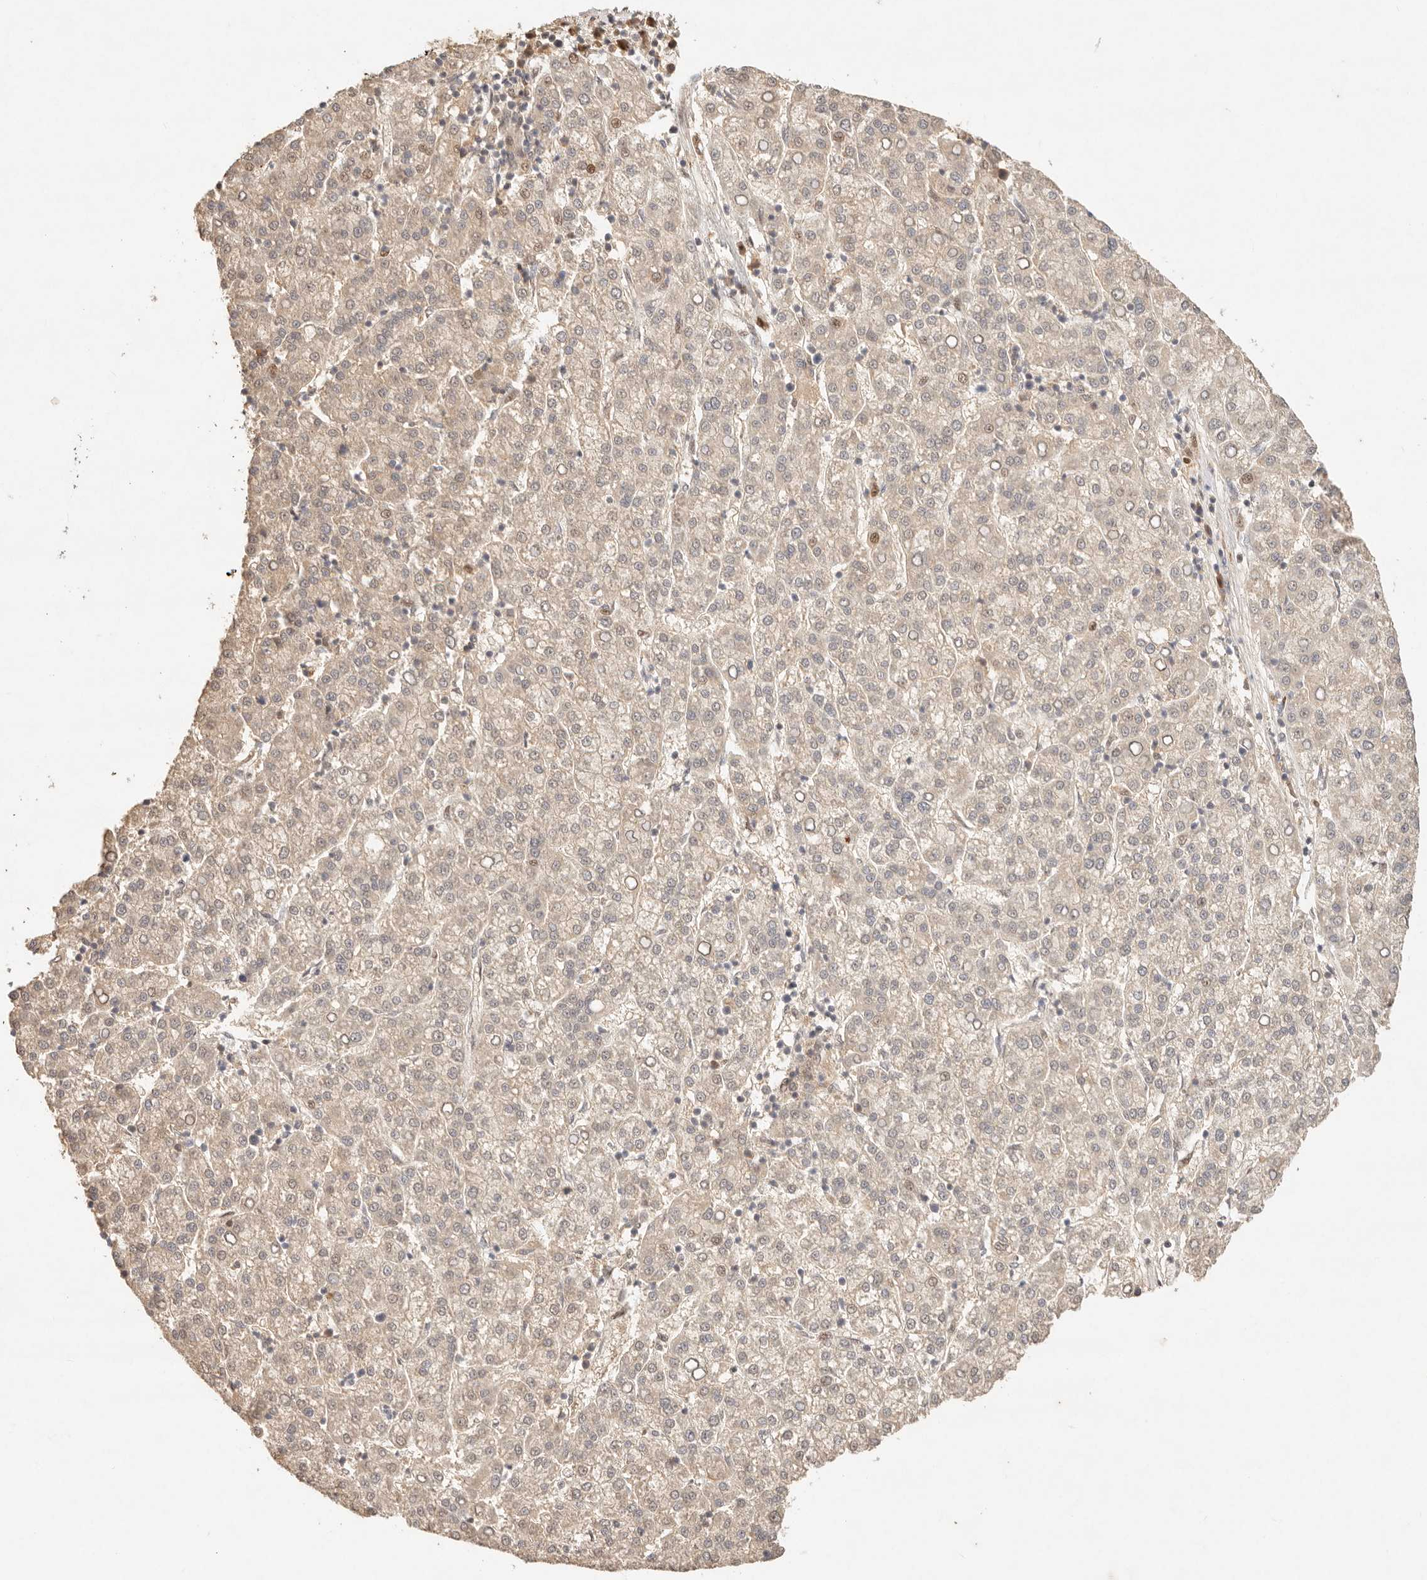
{"staining": {"intensity": "weak", "quantity": ">75%", "location": "cytoplasmic/membranous,nuclear"}, "tissue": "liver cancer", "cell_type": "Tumor cells", "image_type": "cancer", "snomed": [{"axis": "morphology", "description": "Carcinoma, Hepatocellular, NOS"}, {"axis": "topography", "description": "Liver"}], "caption": "Weak cytoplasmic/membranous and nuclear positivity for a protein is appreciated in about >75% of tumor cells of liver hepatocellular carcinoma using immunohistochemistry.", "gene": "PHLDA3", "patient": {"sex": "female", "age": 58}}